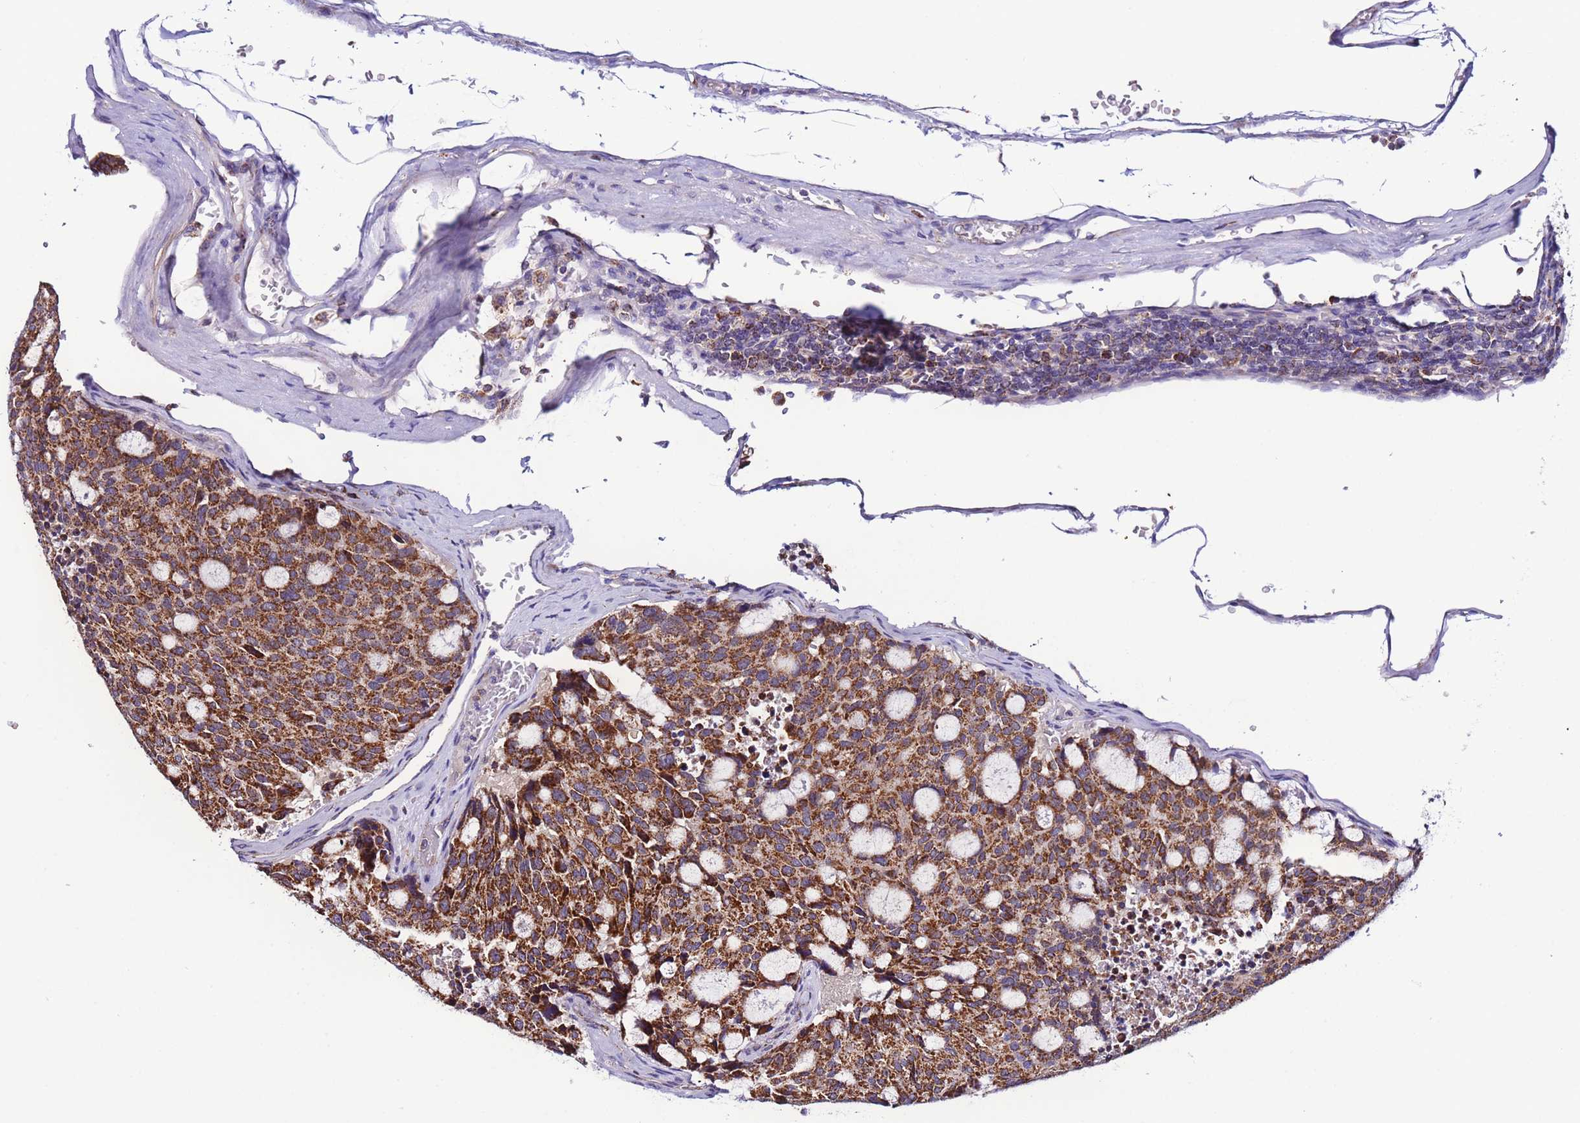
{"staining": {"intensity": "strong", "quantity": ">75%", "location": "cytoplasmic/membranous"}, "tissue": "carcinoid", "cell_type": "Tumor cells", "image_type": "cancer", "snomed": [{"axis": "morphology", "description": "Carcinoid, malignant, NOS"}, {"axis": "topography", "description": "Pancreas"}], "caption": "Protein expression by immunohistochemistry displays strong cytoplasmic/membranous staining in approximately >75% of tumor cells in carcinoid.", "gene": "UEVLD", "patient": {"sex": "female", "age": 54}}